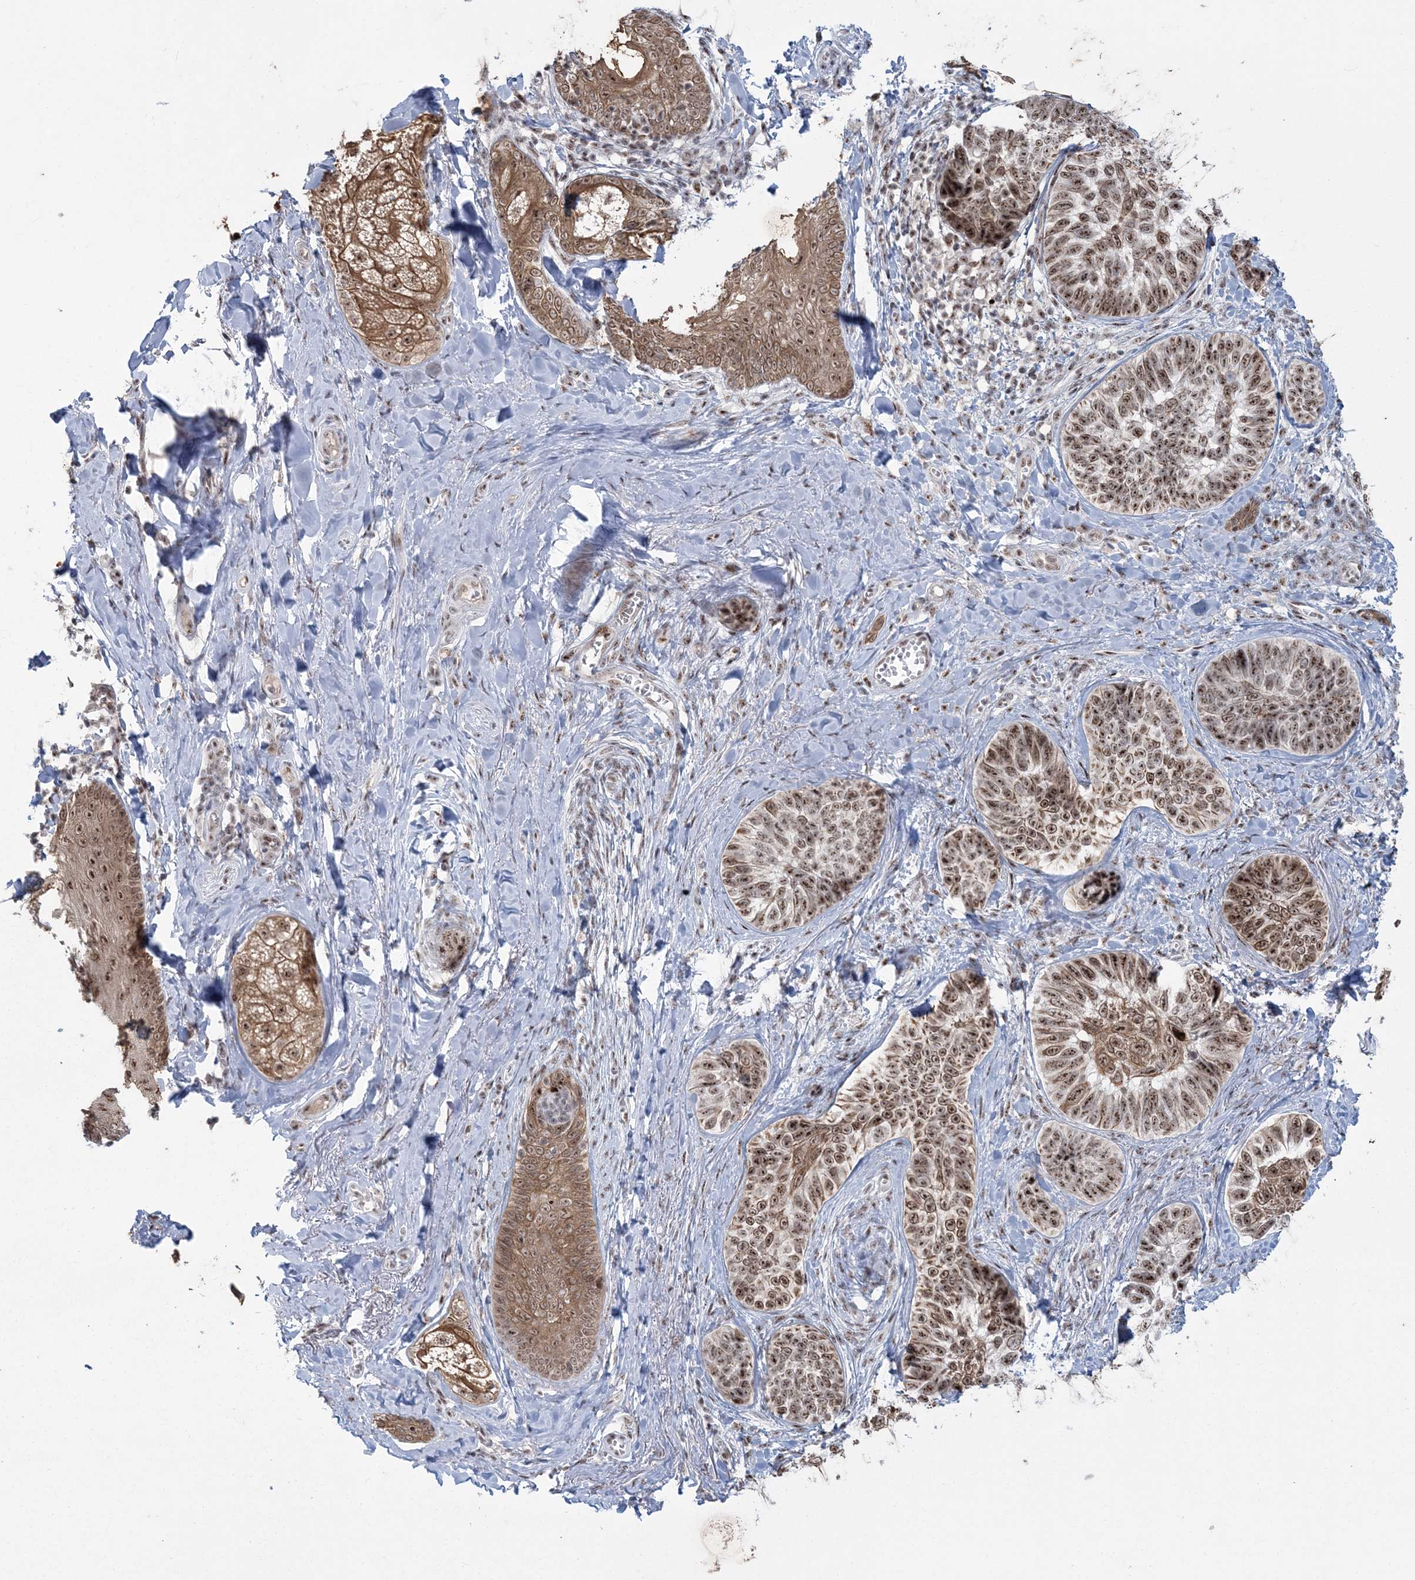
{"staining": {"intensity": "moderate", "quantity": ">75%", "location": "cytoplasmic/membranous,nuclear"}, "tissue": "skin cancer", "cell_type": "Tumor cells", "image_type": "cancer", "snomed": [{"axis": "morphology", "description": "Basal cell carcinoma"}, {"axis": "topography", "description": "Skin"}], "caption": "A micrograph of basal cell carcinoma (skin) stained for a protein exhibits moderate cytoplasmic/membranous and nuclear brown staining in tumor cells.", "gene": "KDM6B", "patient": {"sex": "male", "age": 62}}